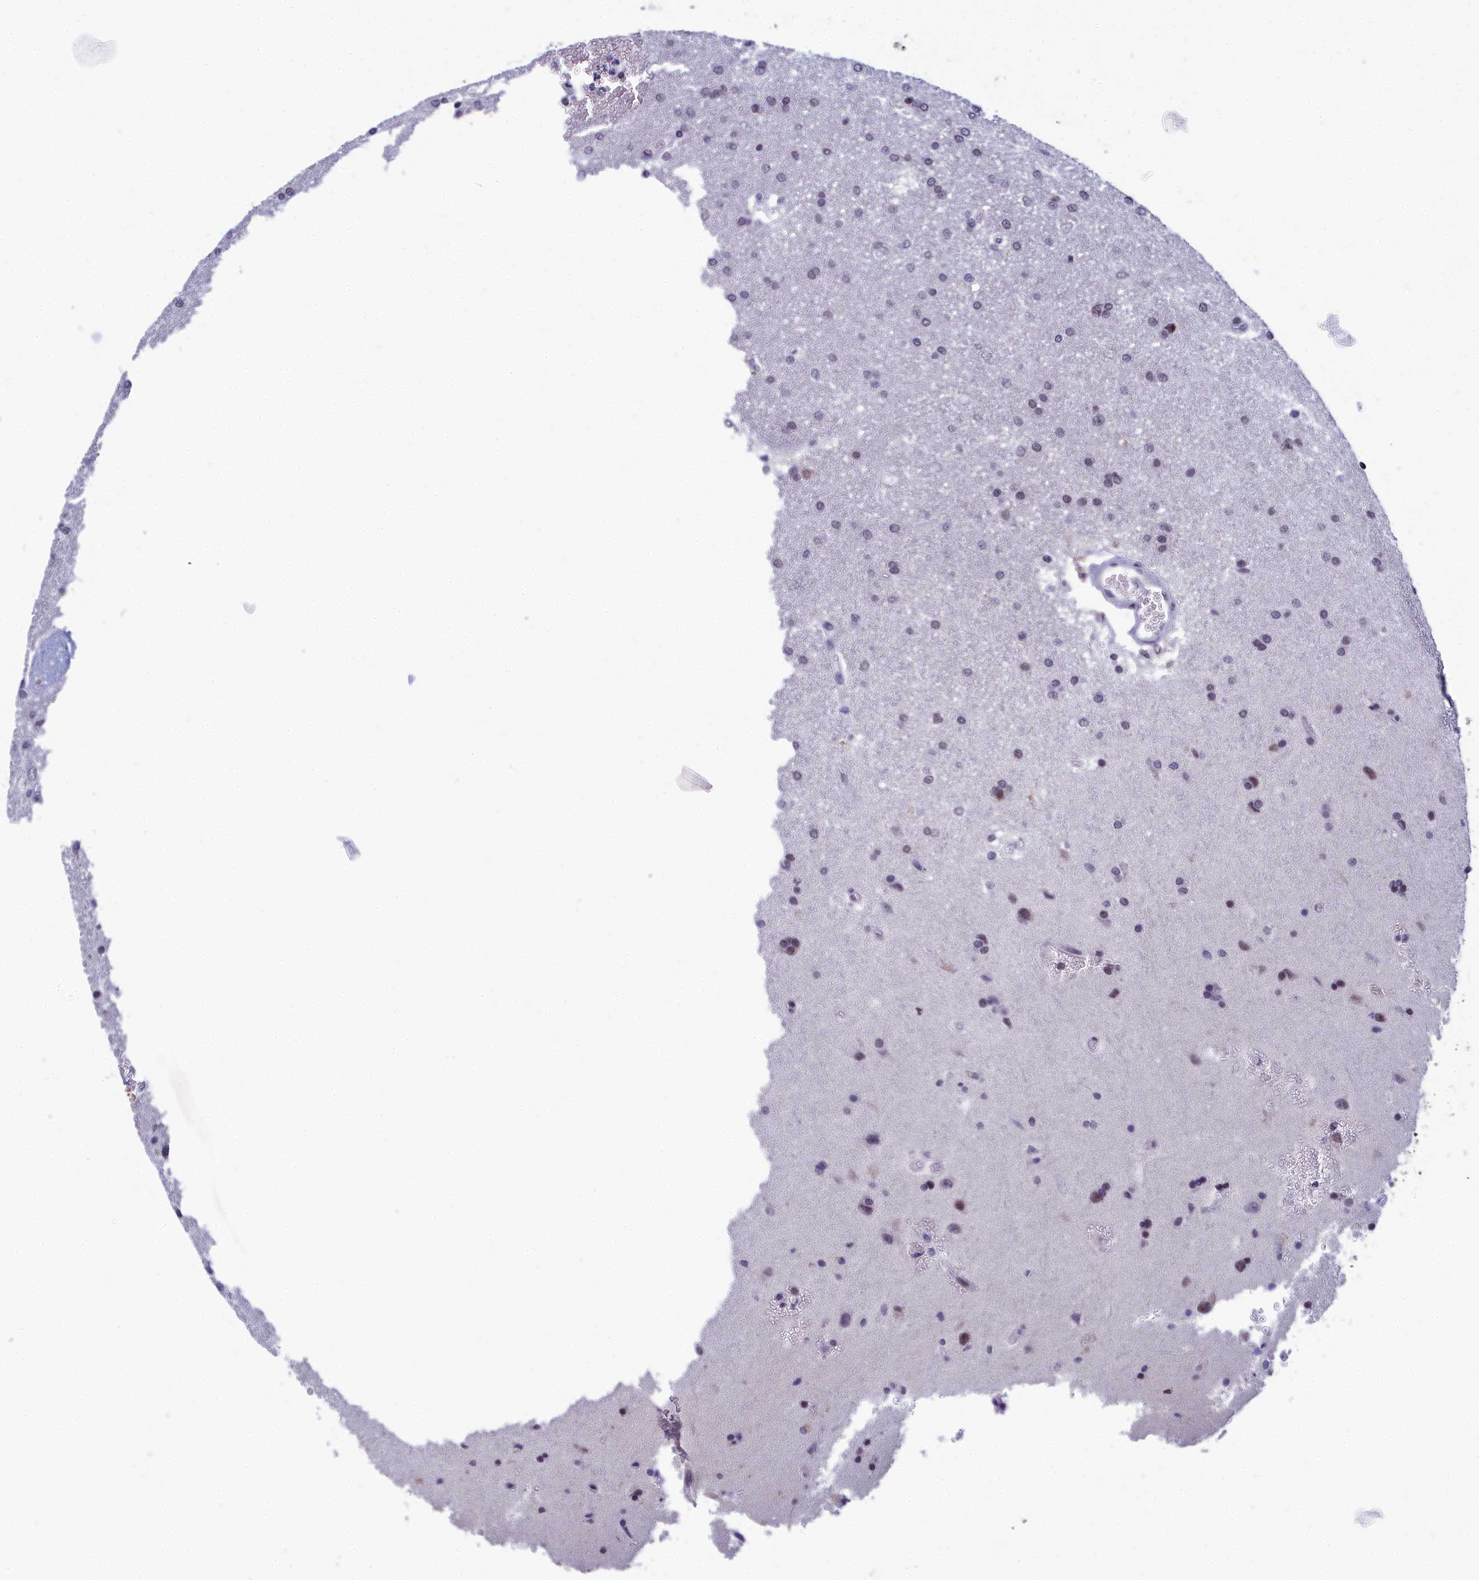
{"staining": {"intensity": "moderate", "quantity": "<25%", "location": "nuclear"}, "tissue": "glioma", "cell_type": "Tumor cells", "image_type": "cancer", "snomed": [{"axis": "morphology", "description": "Glioma, malignant, Low grade"}, {"axis": "topography", "description": "Brain"}], "caption": "Human low-grade glioma (malignant) stained with a protein marker shows moderate staining in tumor cells.", "gene": "CCDC97", "patient": {"sex": "male", "age": 66}}